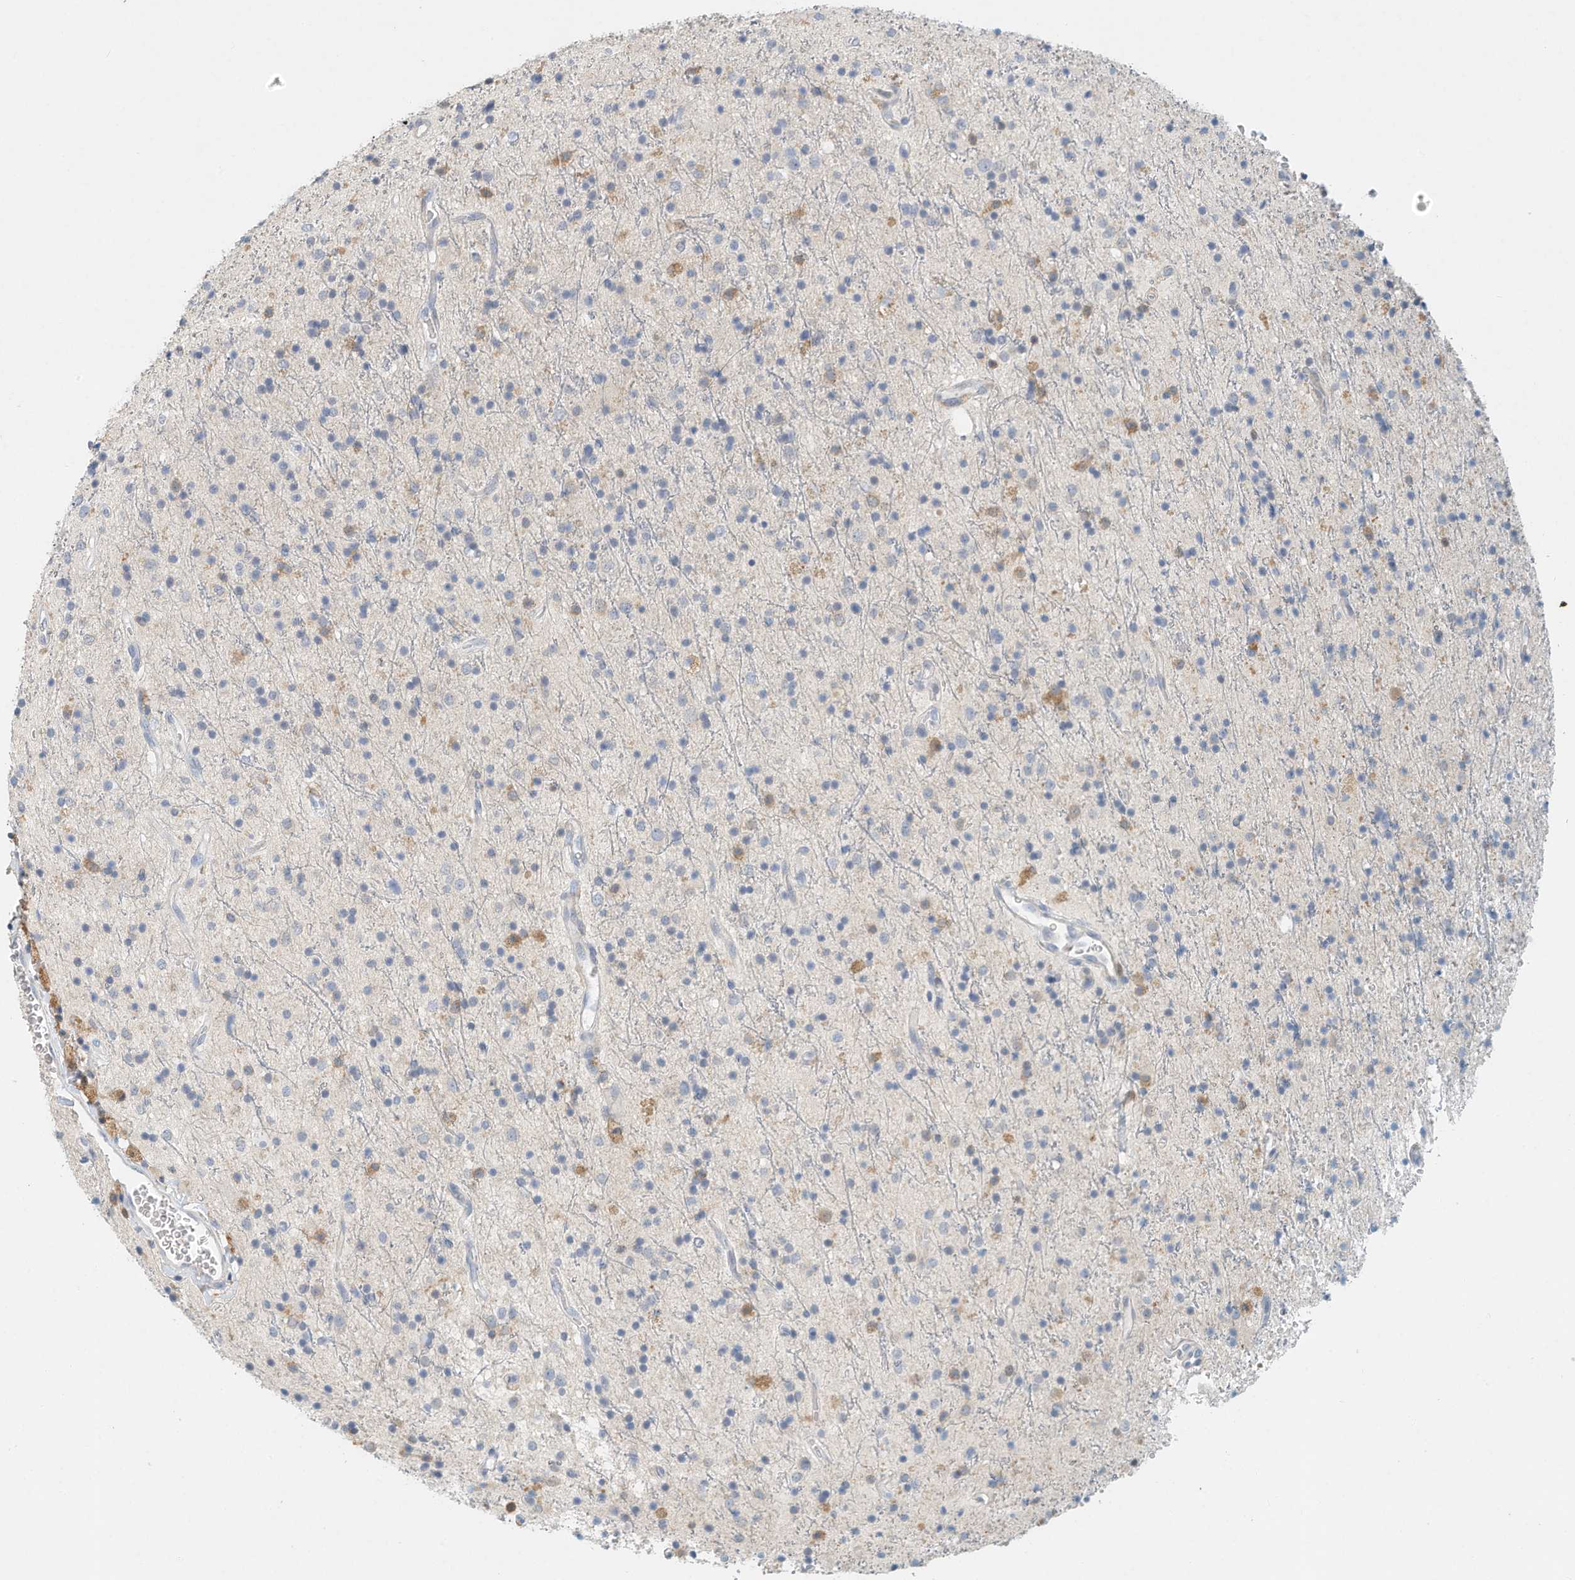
{"staining": {"intensity": "negative", "quantity": "none", "location": "none"}, "tissue": "glioma", "cell_type": "Tumor cells", "image_type": "cancer", "snomed": [{"axis": "morphology", "description": "Glioma, malignant, High grade"}, {"axis": "topography", "description": "Brain"}], "caption": "DAB immunohistochemical staining of human malignant high-grade glioma shows no significant positivity in tumor cells.", "gene": "MICAL1", "patient": {"sex": "male", "age": 34}}